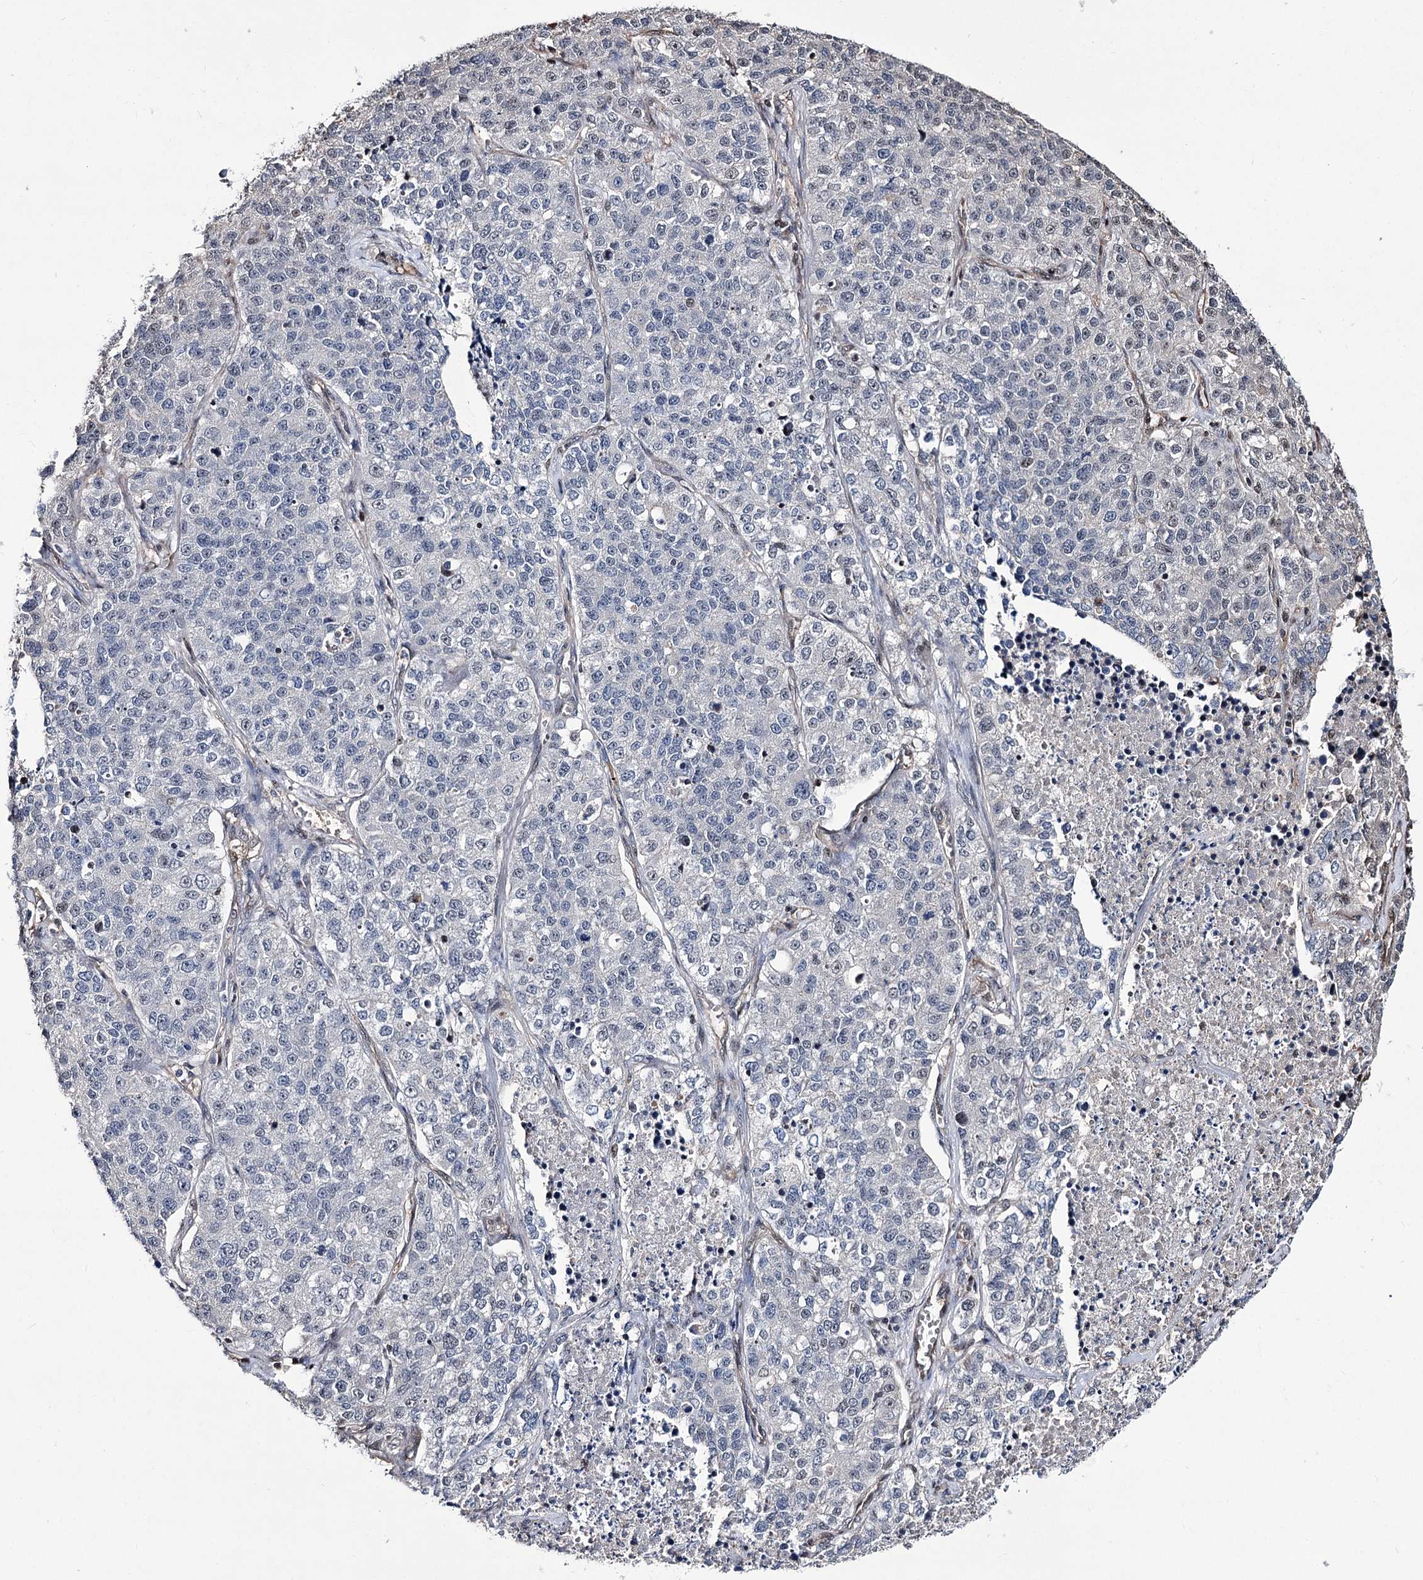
{"staining": {"intensity": "negative", "quantity": "none", "location": "none"}, "tissue": "lung cancer", "cell_type": "Tumor cells", "image_type": "cancer", "snomed": [{"axis": "morphology", "description": "Adenocarcinoma, NOS"}, {"axis": "topography", "description": "Lung"}], "caption": "High magnification brightfield microscopy of adenocarcinoma (lung) stained with DAB (3,3'-diaminobenzidine) (brown) and counterstained with hematoxylin (blue): tumor cells show no significant staining.", "gene": "CHMP7", "patient": {"sex": "male", "age": 49}}